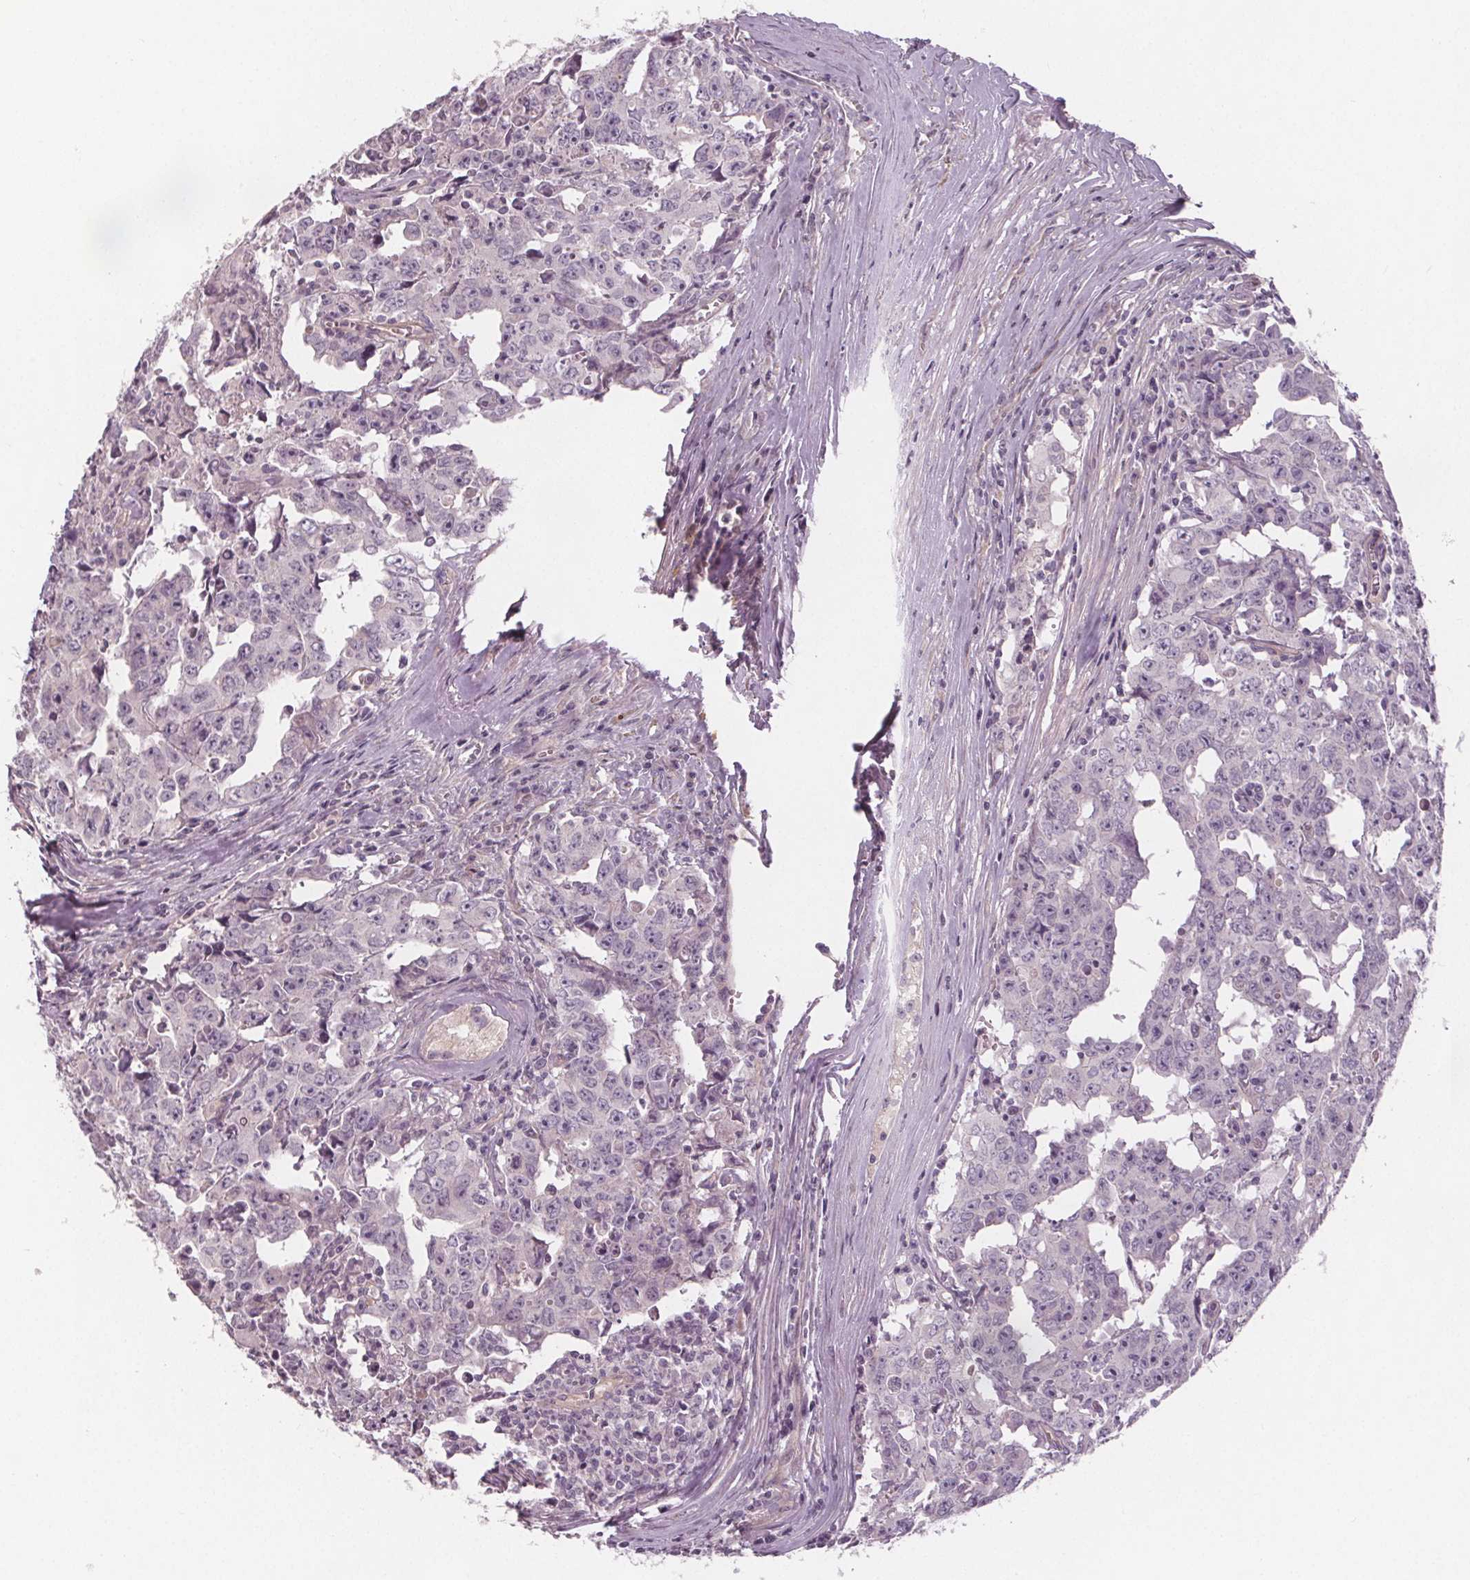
{"staining": {"intensity": "negative", "quantity": "none", "location": "none"}, "tissue": "testis cancer", "cell_type": "Tumor cells", "image_type": "cancer", "snomed": [{"axis": "morphology", "description": "Carcinoma, Embryonal, NOS"}, {"axis": "topography", "description": "Testis"}], "caption": "An immunohistochemistry image of embryonal carcinoma (testis) is shown. There is no staining in tumor cells of embryonal carcinoma (testis). Nuclei are stained in blue.", "gene": "VNN1", "patient": {"sex": "male", "age": 22}}